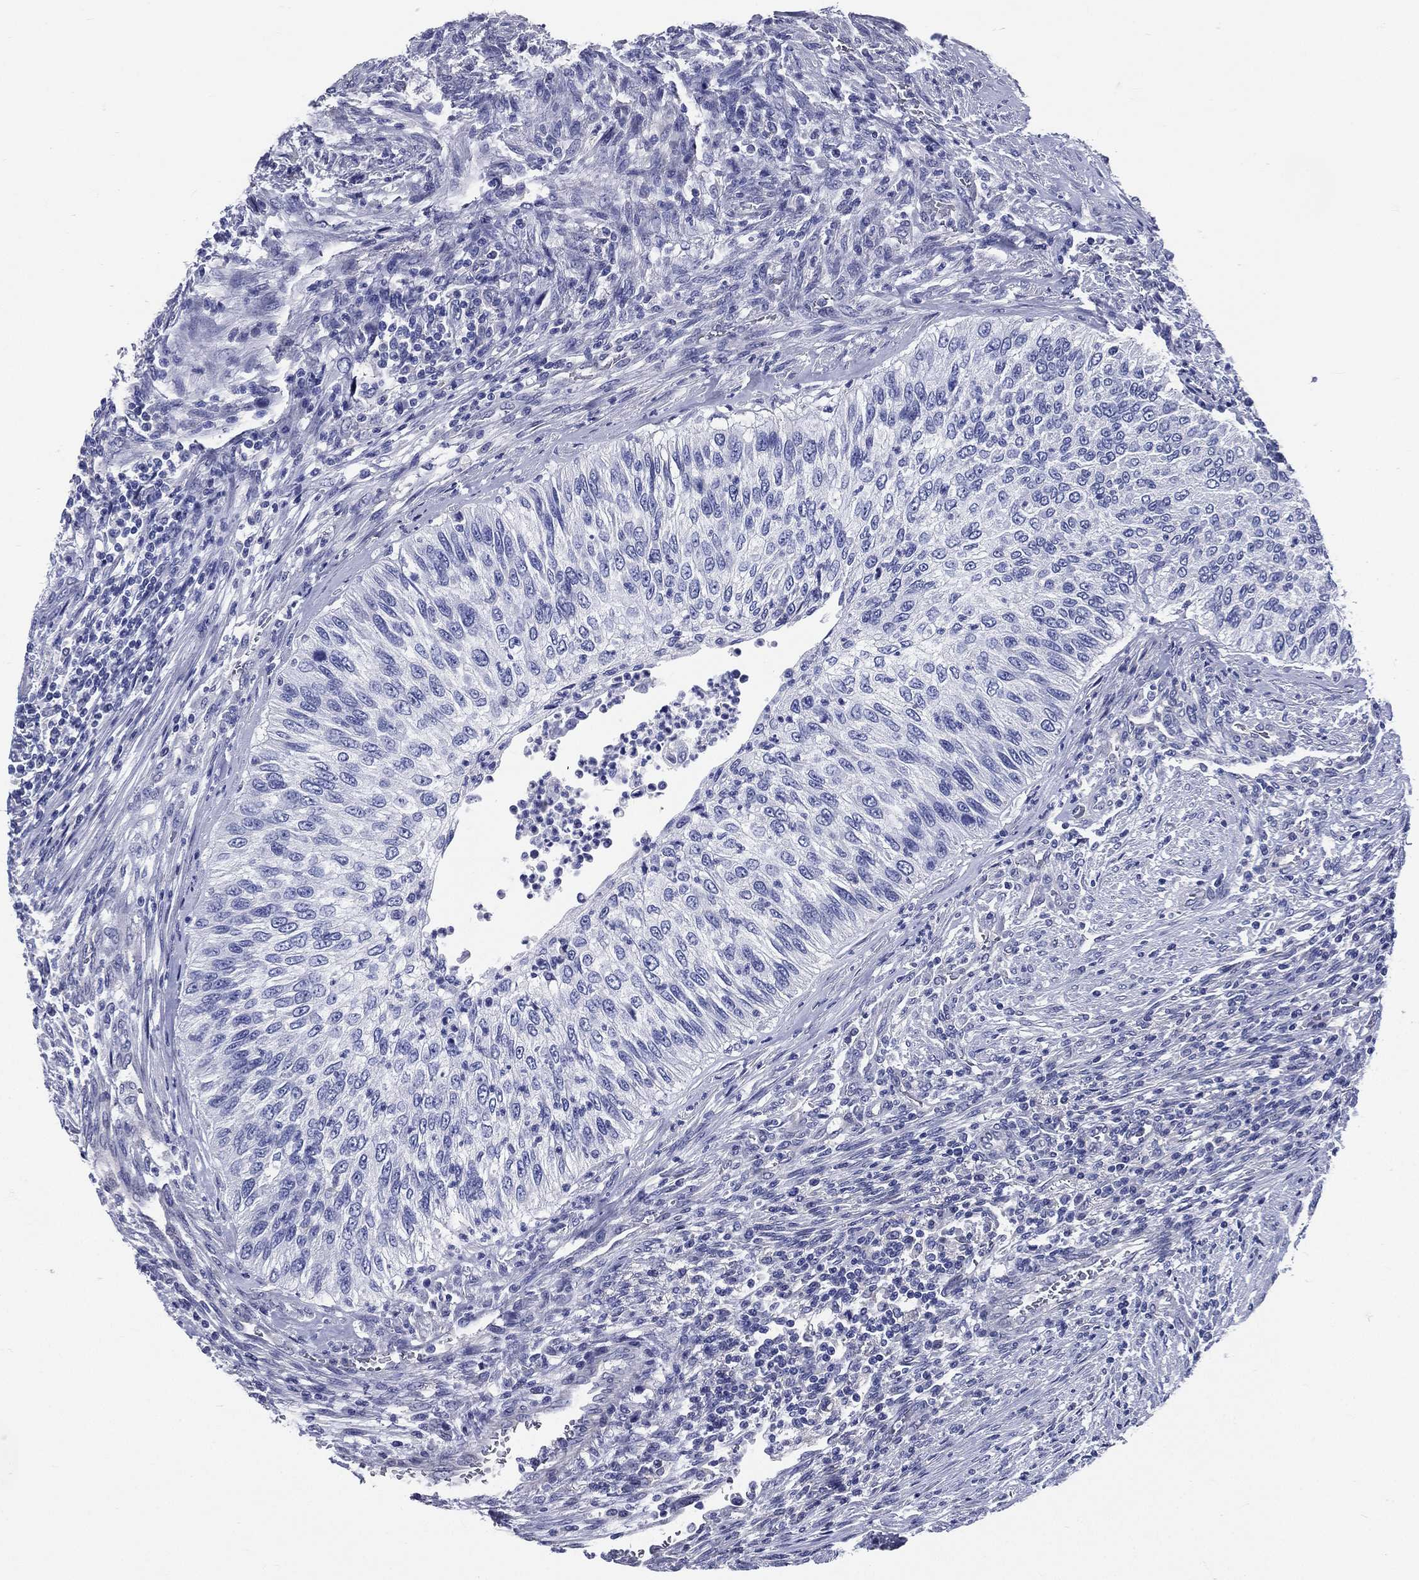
{"staining": {"intensity": "negative", "quantity": "none", "location": "none"}, "tissue": "urothelial cancer", "cell_type": "Tumor cells", "image_type": "cancer", "snomed": [{"axis": "morphology", "description": "Urothelial carcinoma, High grade"}, {"axis": "topography", "description": "Urinary bladder"}], "caption": "Immunohistochemistry of human high-grade urothelial carcinoma reveals no positivity in tumor cells.", "gene": "DPYS", "patient": {"sex": "female", "age": 60}}